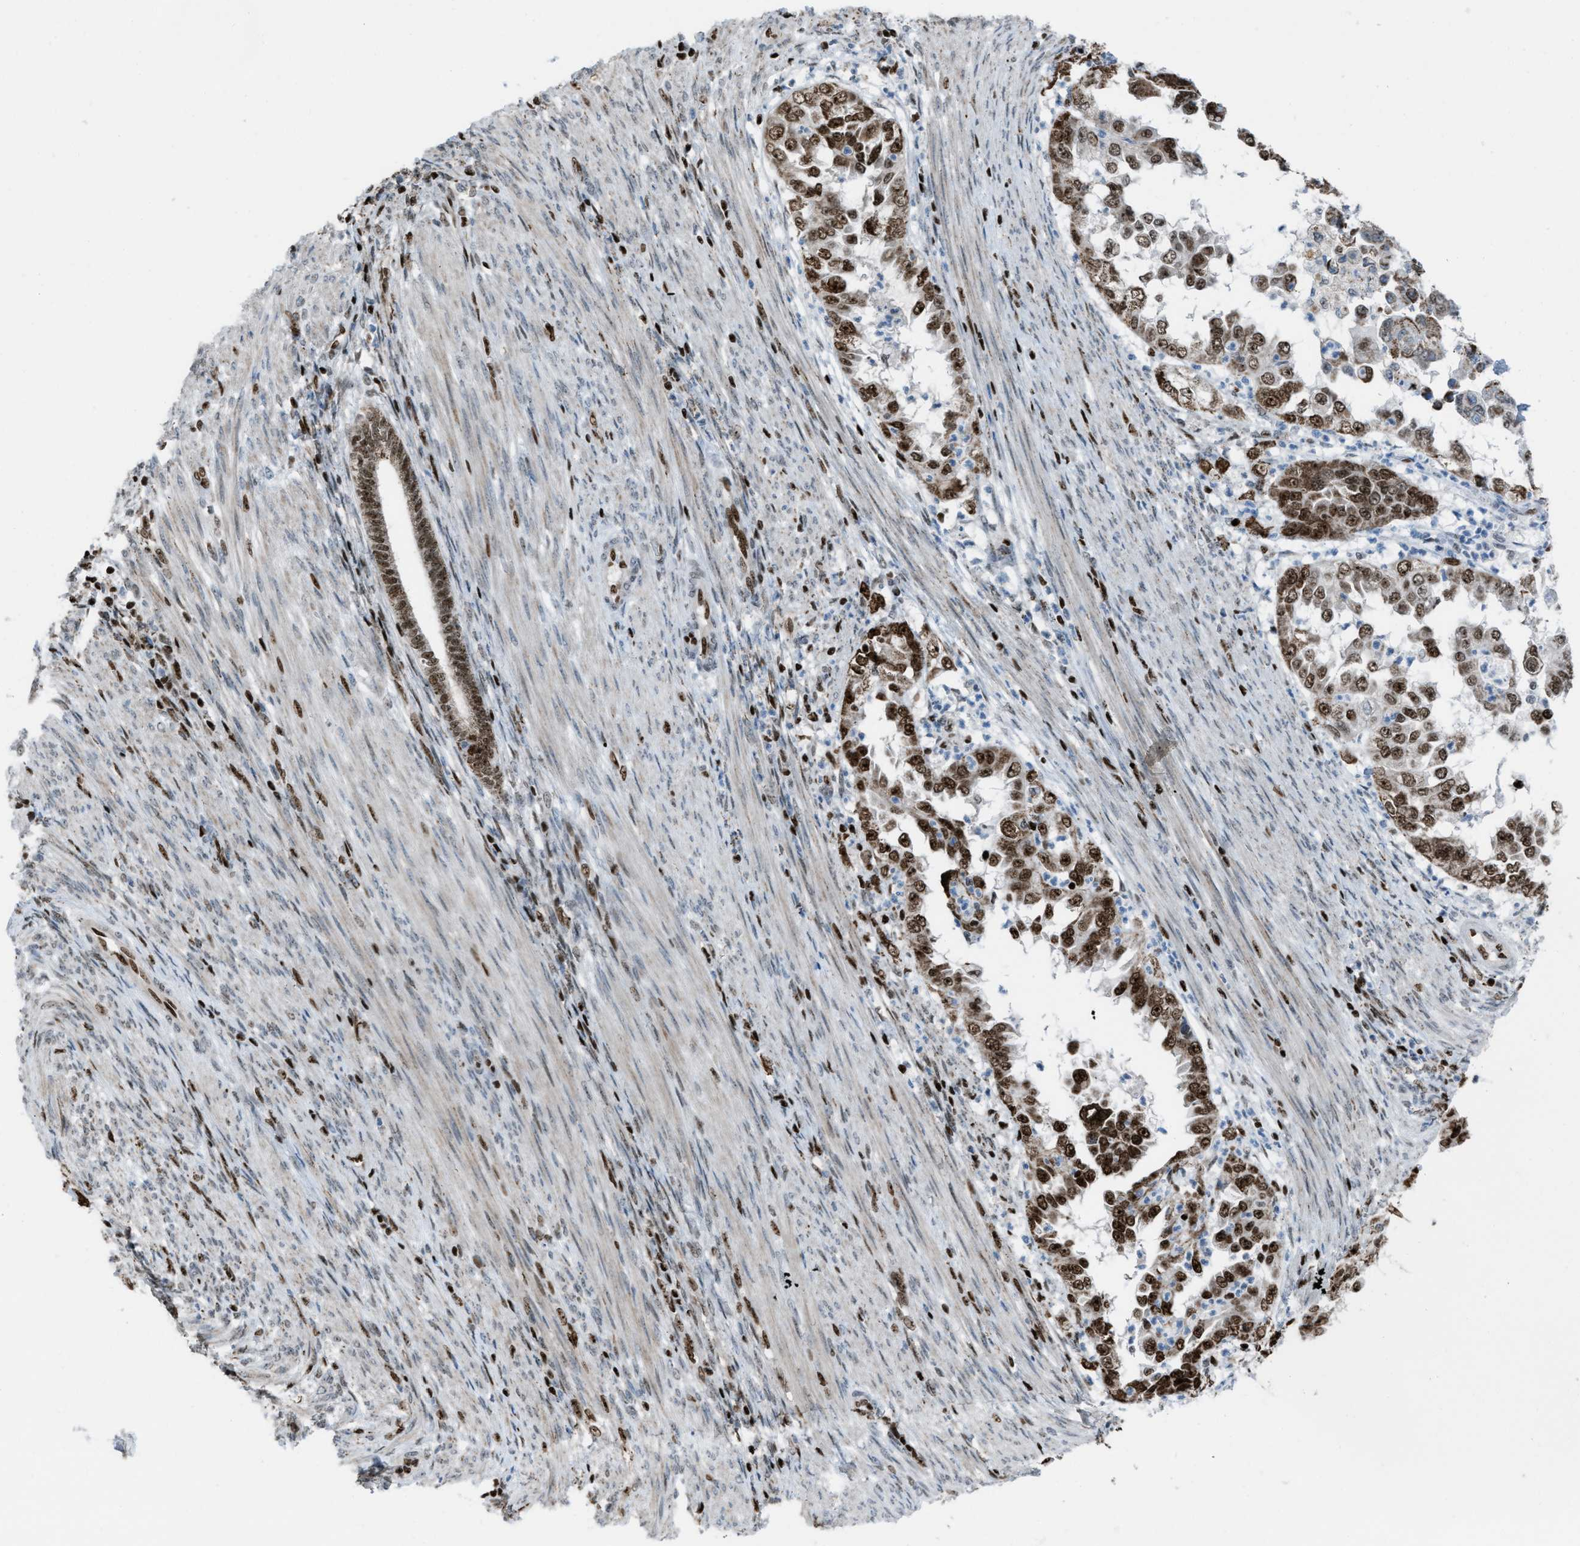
{"staining": {"intensity": "strong", "quantity": ">75%", "location": "nuclear"}, "tissue": "endometrial cancer", "cell_type": "Tumor cells", "image_type": "cancer", "snomed": [{"axis": "morphology", "description": "Adenocarcinoma, NOS"}, {"axis": "topography", "description": "Endometrium"}], "caption": "The image exhibits staining of endometrial cancer (adenocarcinoma), revealing strong nuclear protein positivity (brown color) within tumor cells. Nuclei are stained in blue.", "gene": "SLFN5", "patient": {"sex": "female", "age": 85}}